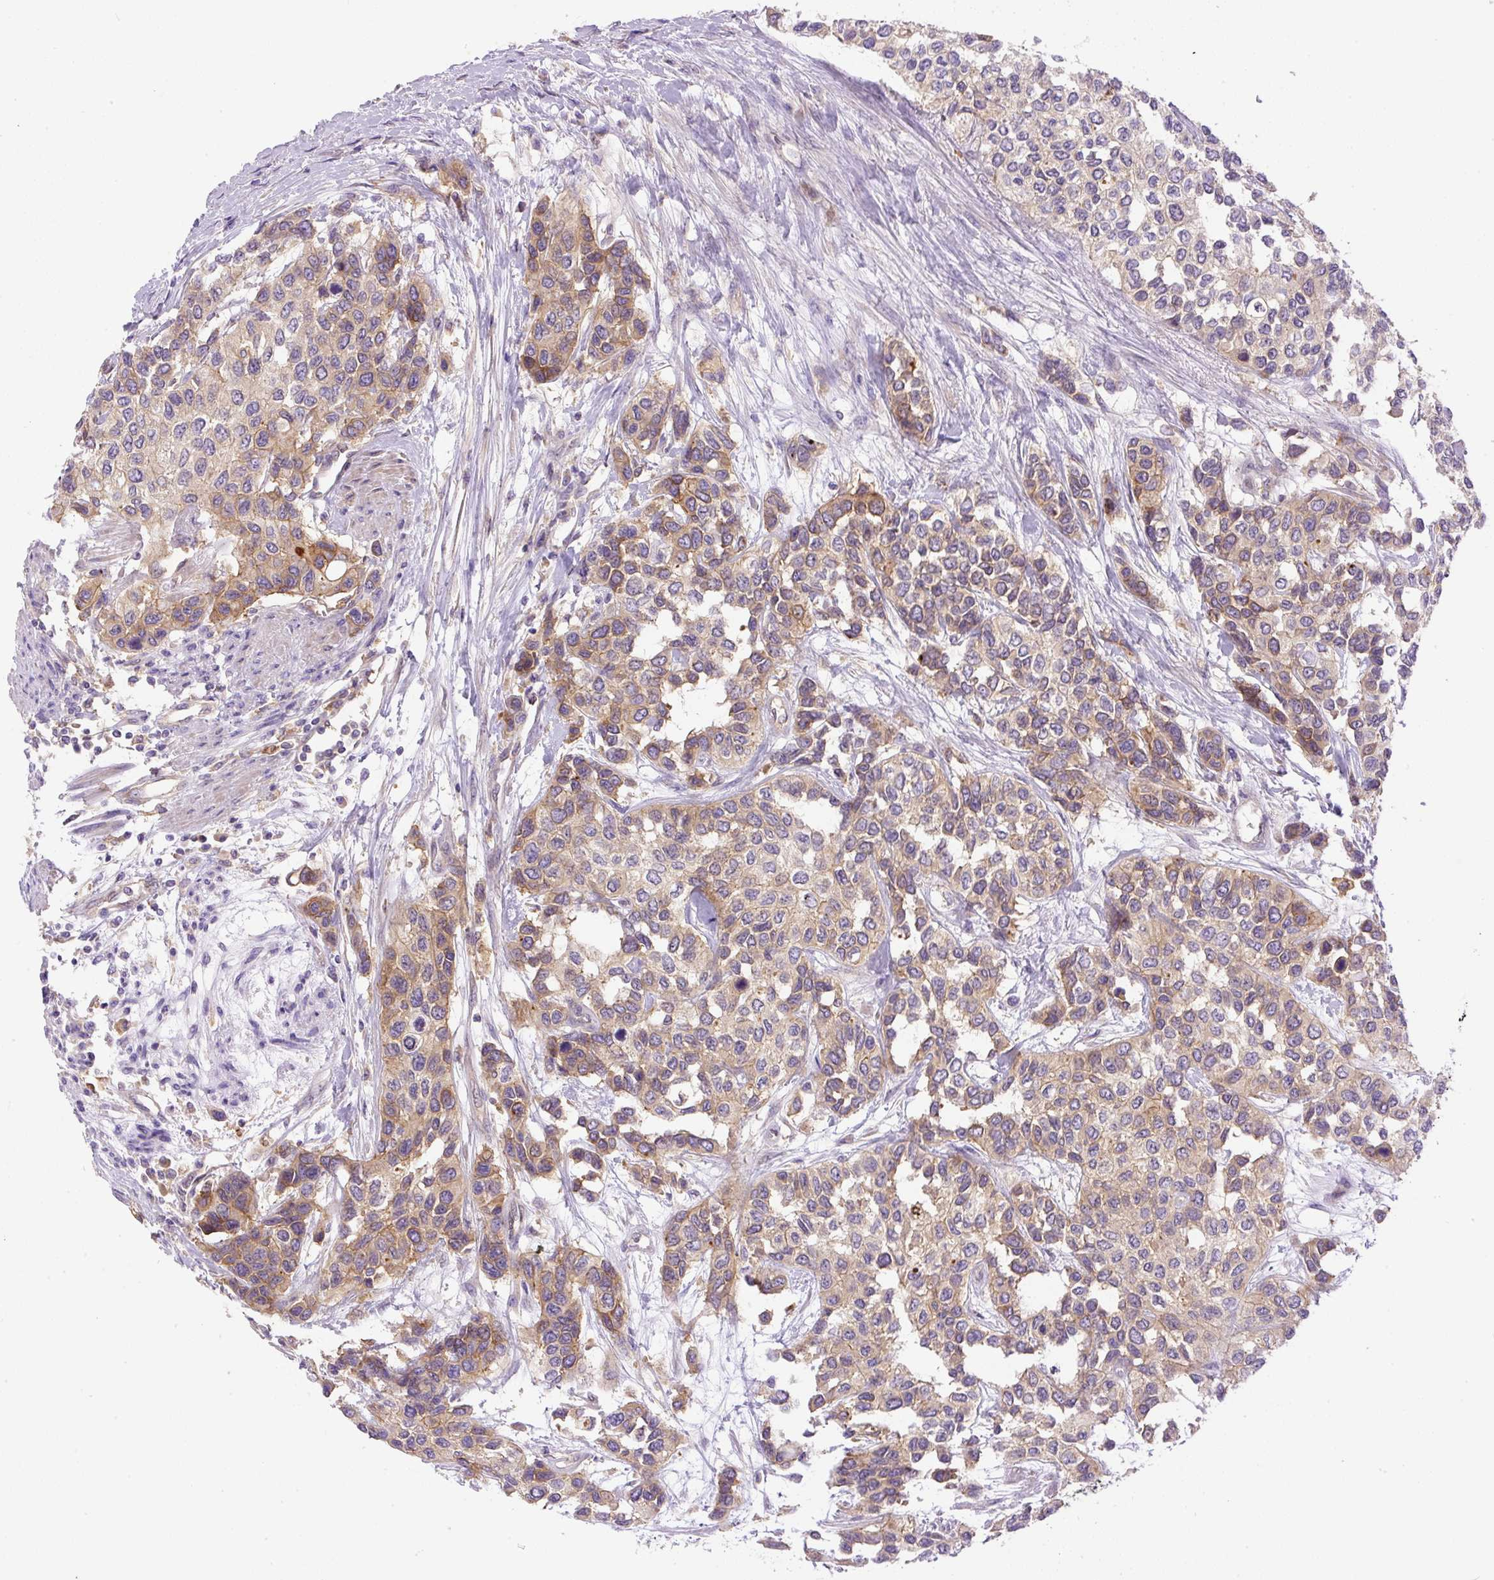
{"staining": {"intensity": "moderate", "quantity": ">75%", "location": "cytoplasmic/membranous"}, "tissue": "urothelial cancer", "cell_type": "Tumor cells", "image_type": "cancer", "snomed": [{"axis": "morphology", "description": "Normal tissue, NOS"}, {"axis": "morphology", "description": "Urothelial carcinoma, High grade"}, {"axis": "topography", "description": "Vascular tissue"}, {"axis": "topography", "description": "Urinary bladder"}], "caption": "IHC of urothelial cancer demonstrates medium levels of moderate cytoplasmic/membranous staining in approximately >75% of tumor cells.", "gene": "DAPK1", "patient": {"sex": "female", "age": 56}}